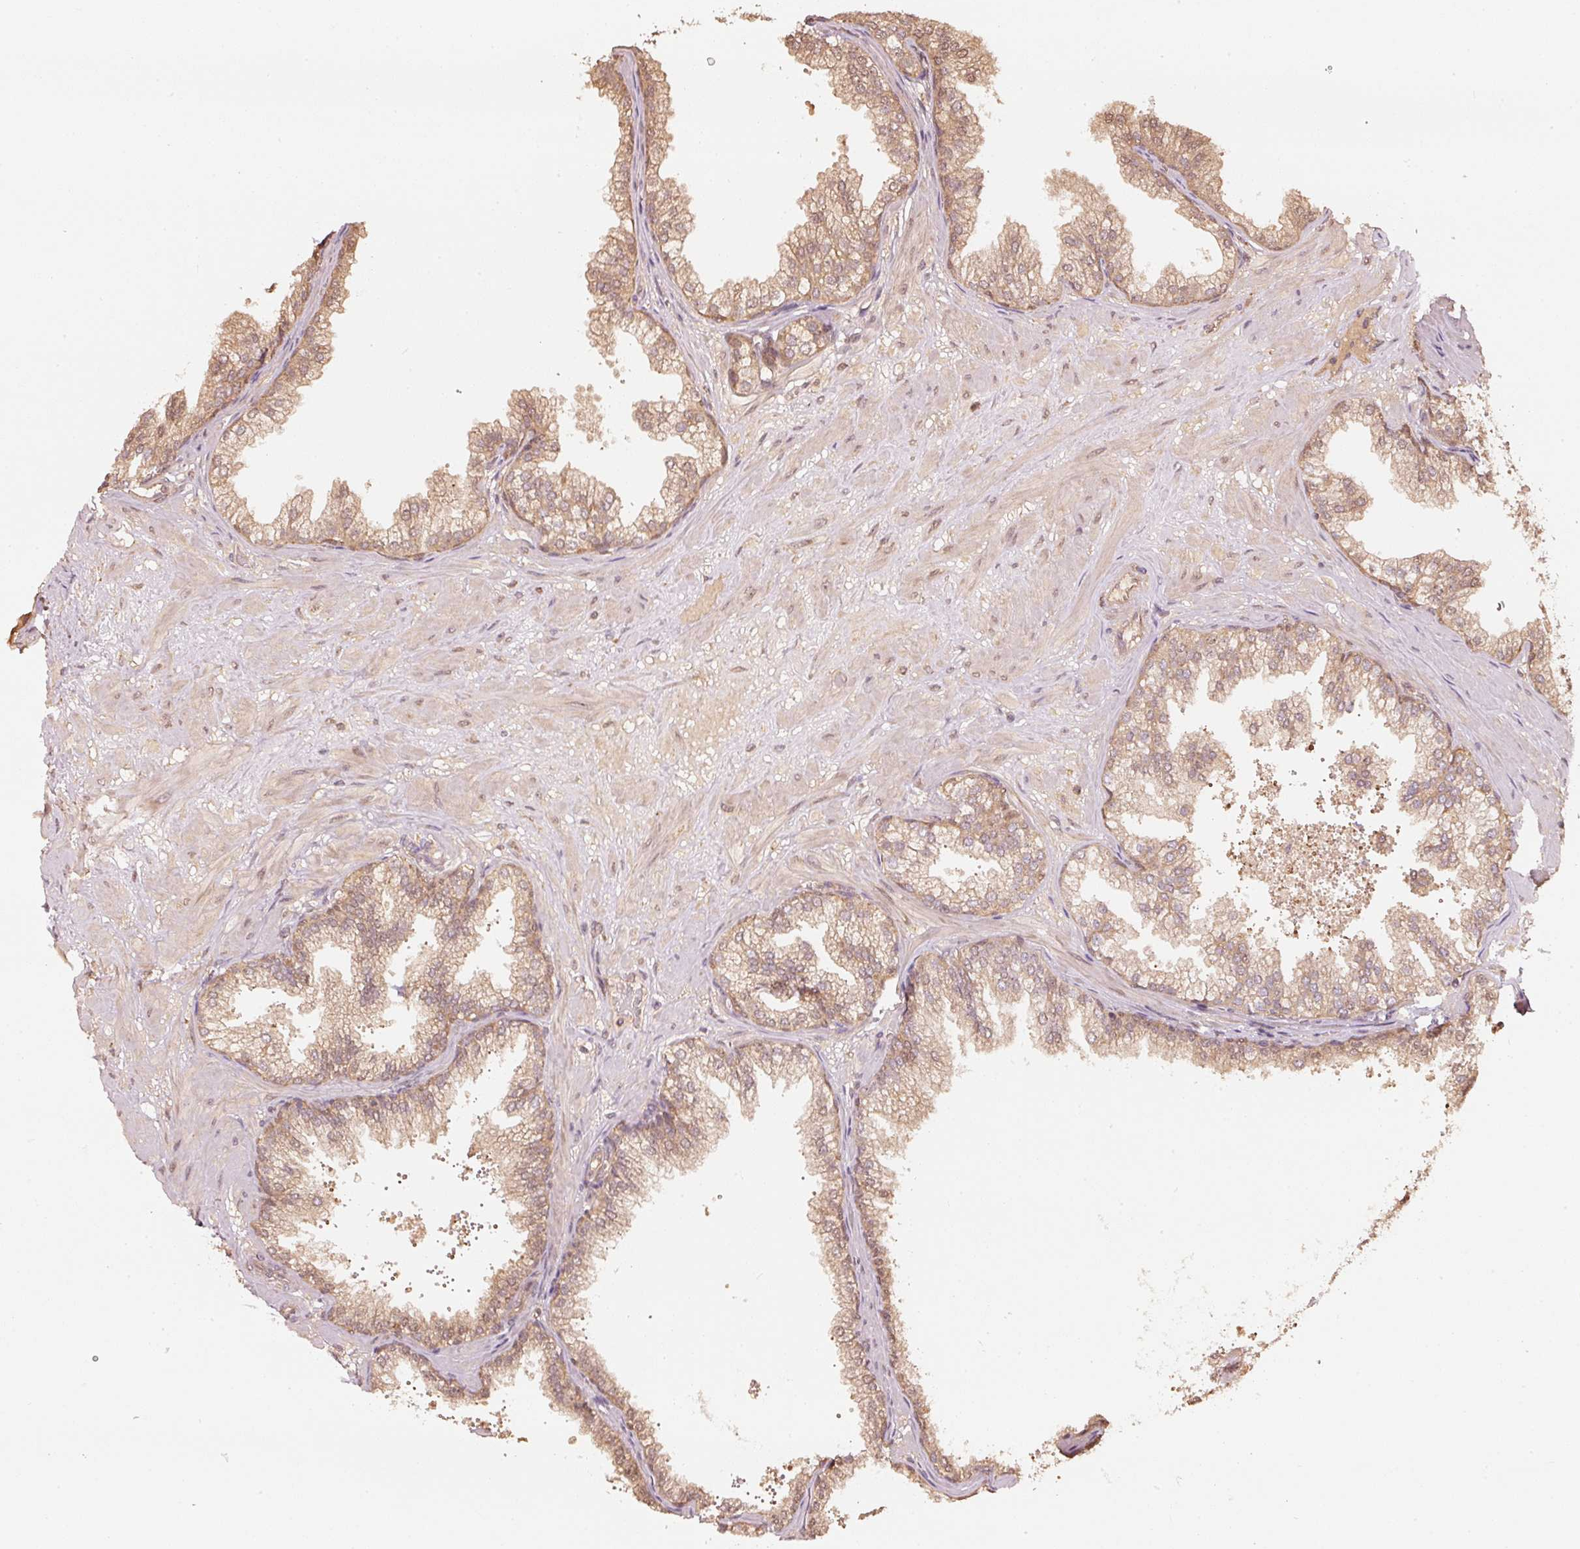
{"staining": {"intensity": "moderate", "quantity": ">75%", "location": "cytoplasmic/membranous"}, "tissue": "prostate", "cell_type": "Glandular cells", "image_type": "normal", "snomed": [{"axis": "morphology", "description": "Normal tissue, NOS"}, {"axis": "topography", "description": "Prostate"}], "caption": "An immunohistochemistry photomicrograph of unremarkable tissue is shown. Protein staining in brown highlights moderate cytoplasmic/membranous positivity in prostate within glandular cells.", "gene": "STAU1", "patient": {"sex": "male", "age": 37}}